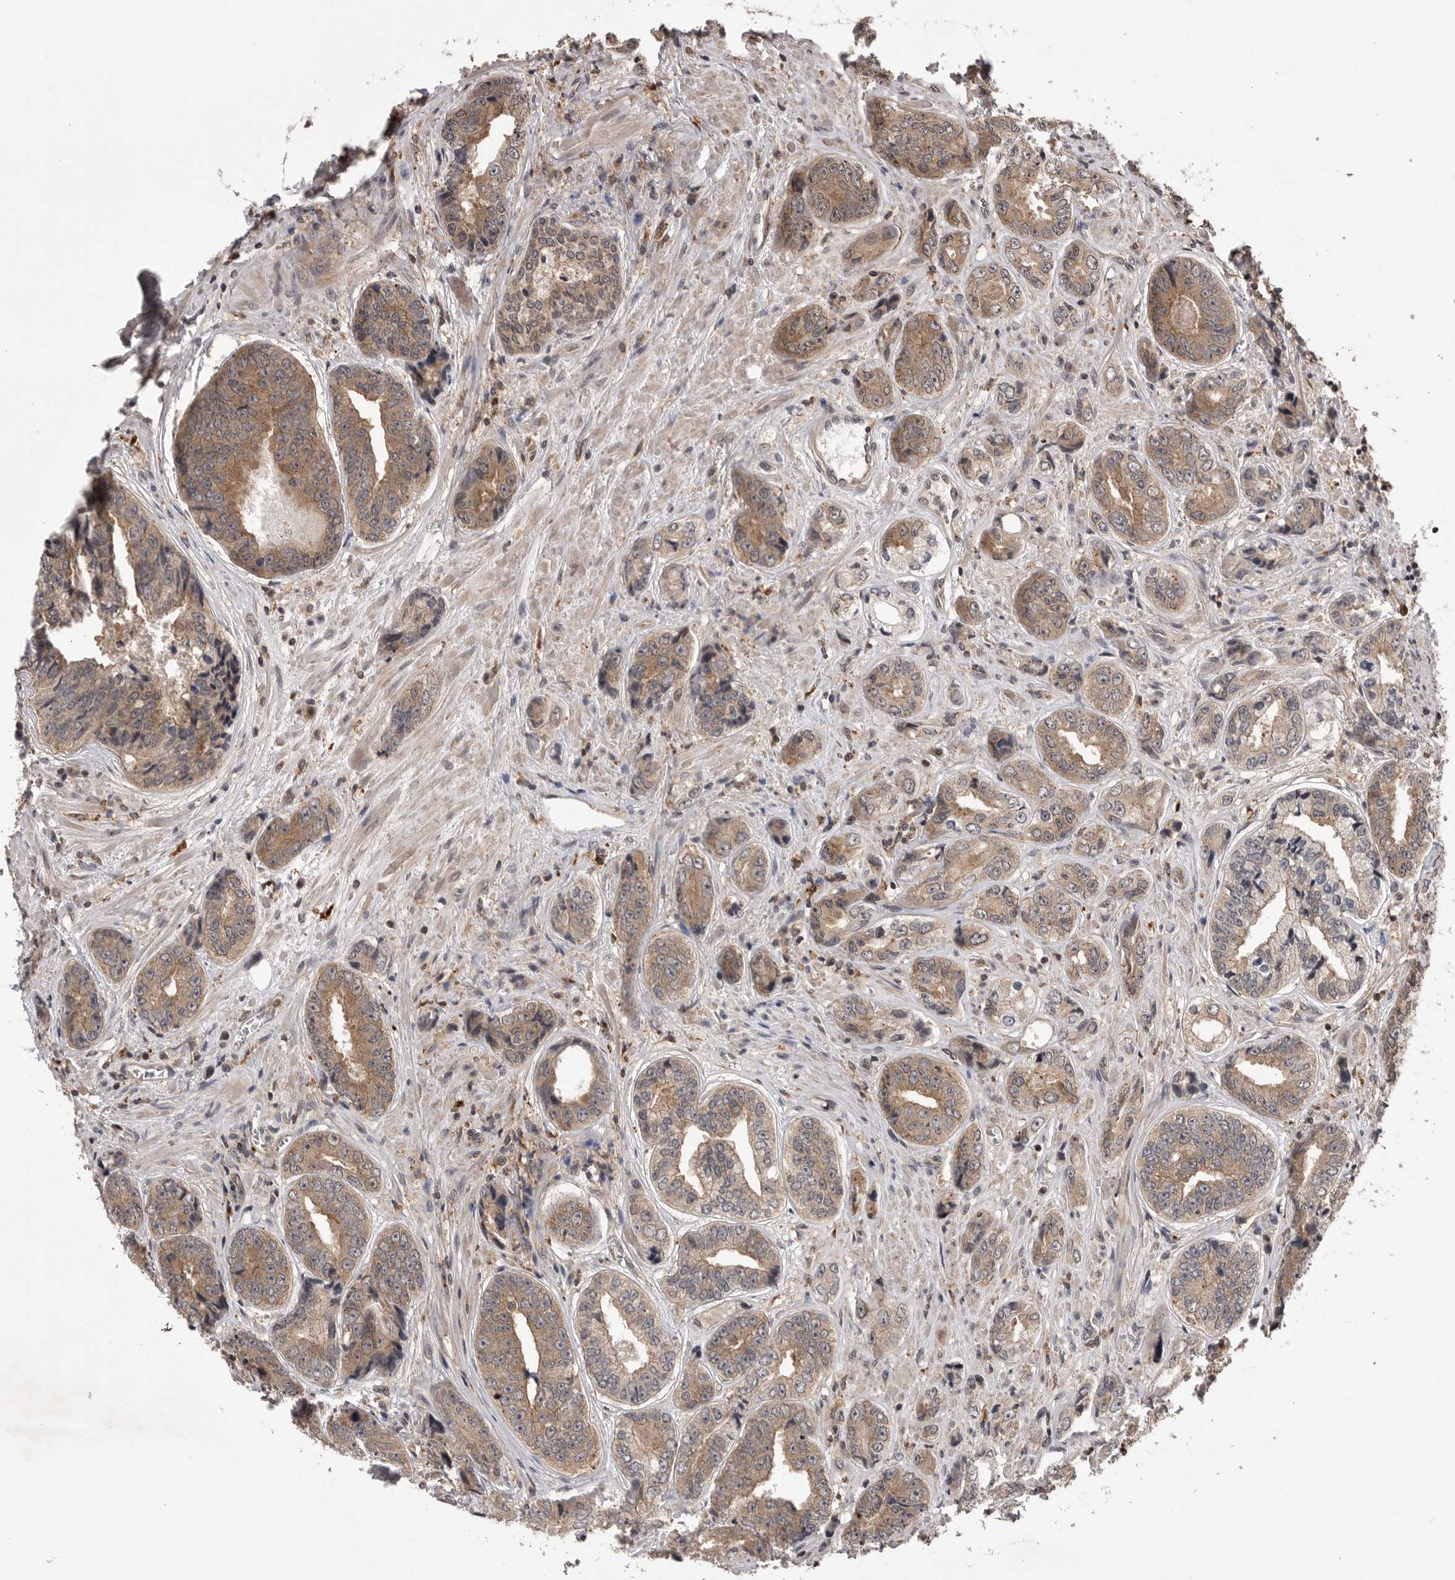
{"staining": {"intensity": "moderate", "quantity": ">75%", "location": "cytoplasmic/membranous"}, "tissue": "prostate cancer", "cell_type": "Tumor cells", "image_type": "cancer", "snomed": [{"axis": "morphology", "description": "Adenocarcinoma, High grade"}, {"axis": "topography", "description": "Prostate"}], "caption": "Prostate high-grade adenocarcinoma stained with IHC shows moderate cytoplasmic/membranous positivity in about >75% of tumor cells.", "gene": "AOAH", "patient": {"sex": "male", "age": 61}}